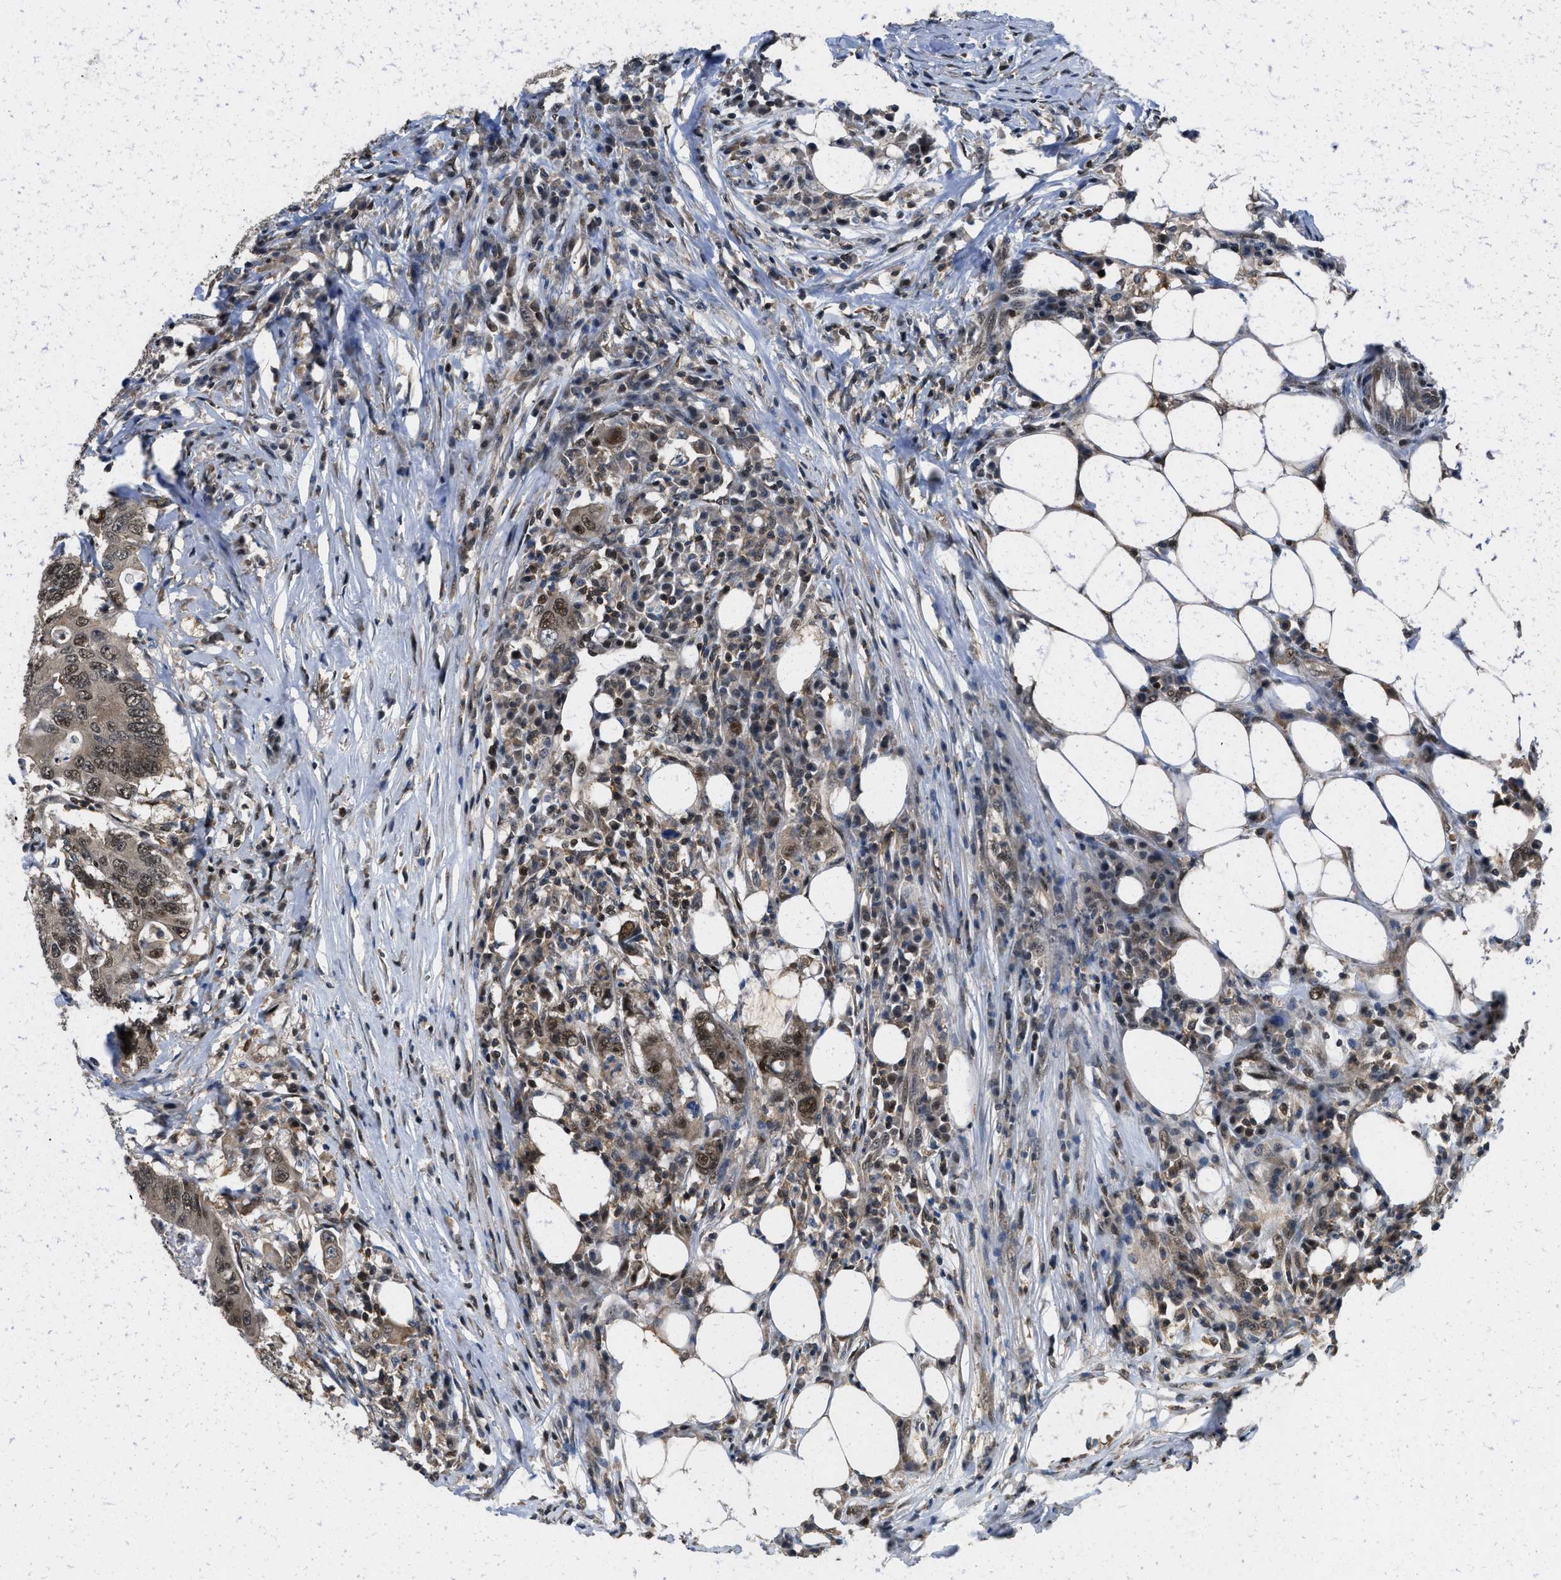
{"staining": {"intensity": "moderate", "quantity": "25%-75%", "location": "nuclear"}, "tissue": "colorectal cancer", "cell_type": "Tumor cells", "image_type": "cancer", "snomed": [{"axis": "morphology", "description": "Adenocarcinoma, NOS"}, {"axis": "topography", "description": "Colon"}], "caption": "Protein expression analysis of human colorectal cancer (adenocarcinoma) reveals moderate nuclear positivity in approximately 25%-75% of tumor cells. (Brightfield microscopy of DAB IHC at high magnification).", "gene": "ATF7IP", "patient": {"sex": "male", "age": 71}}